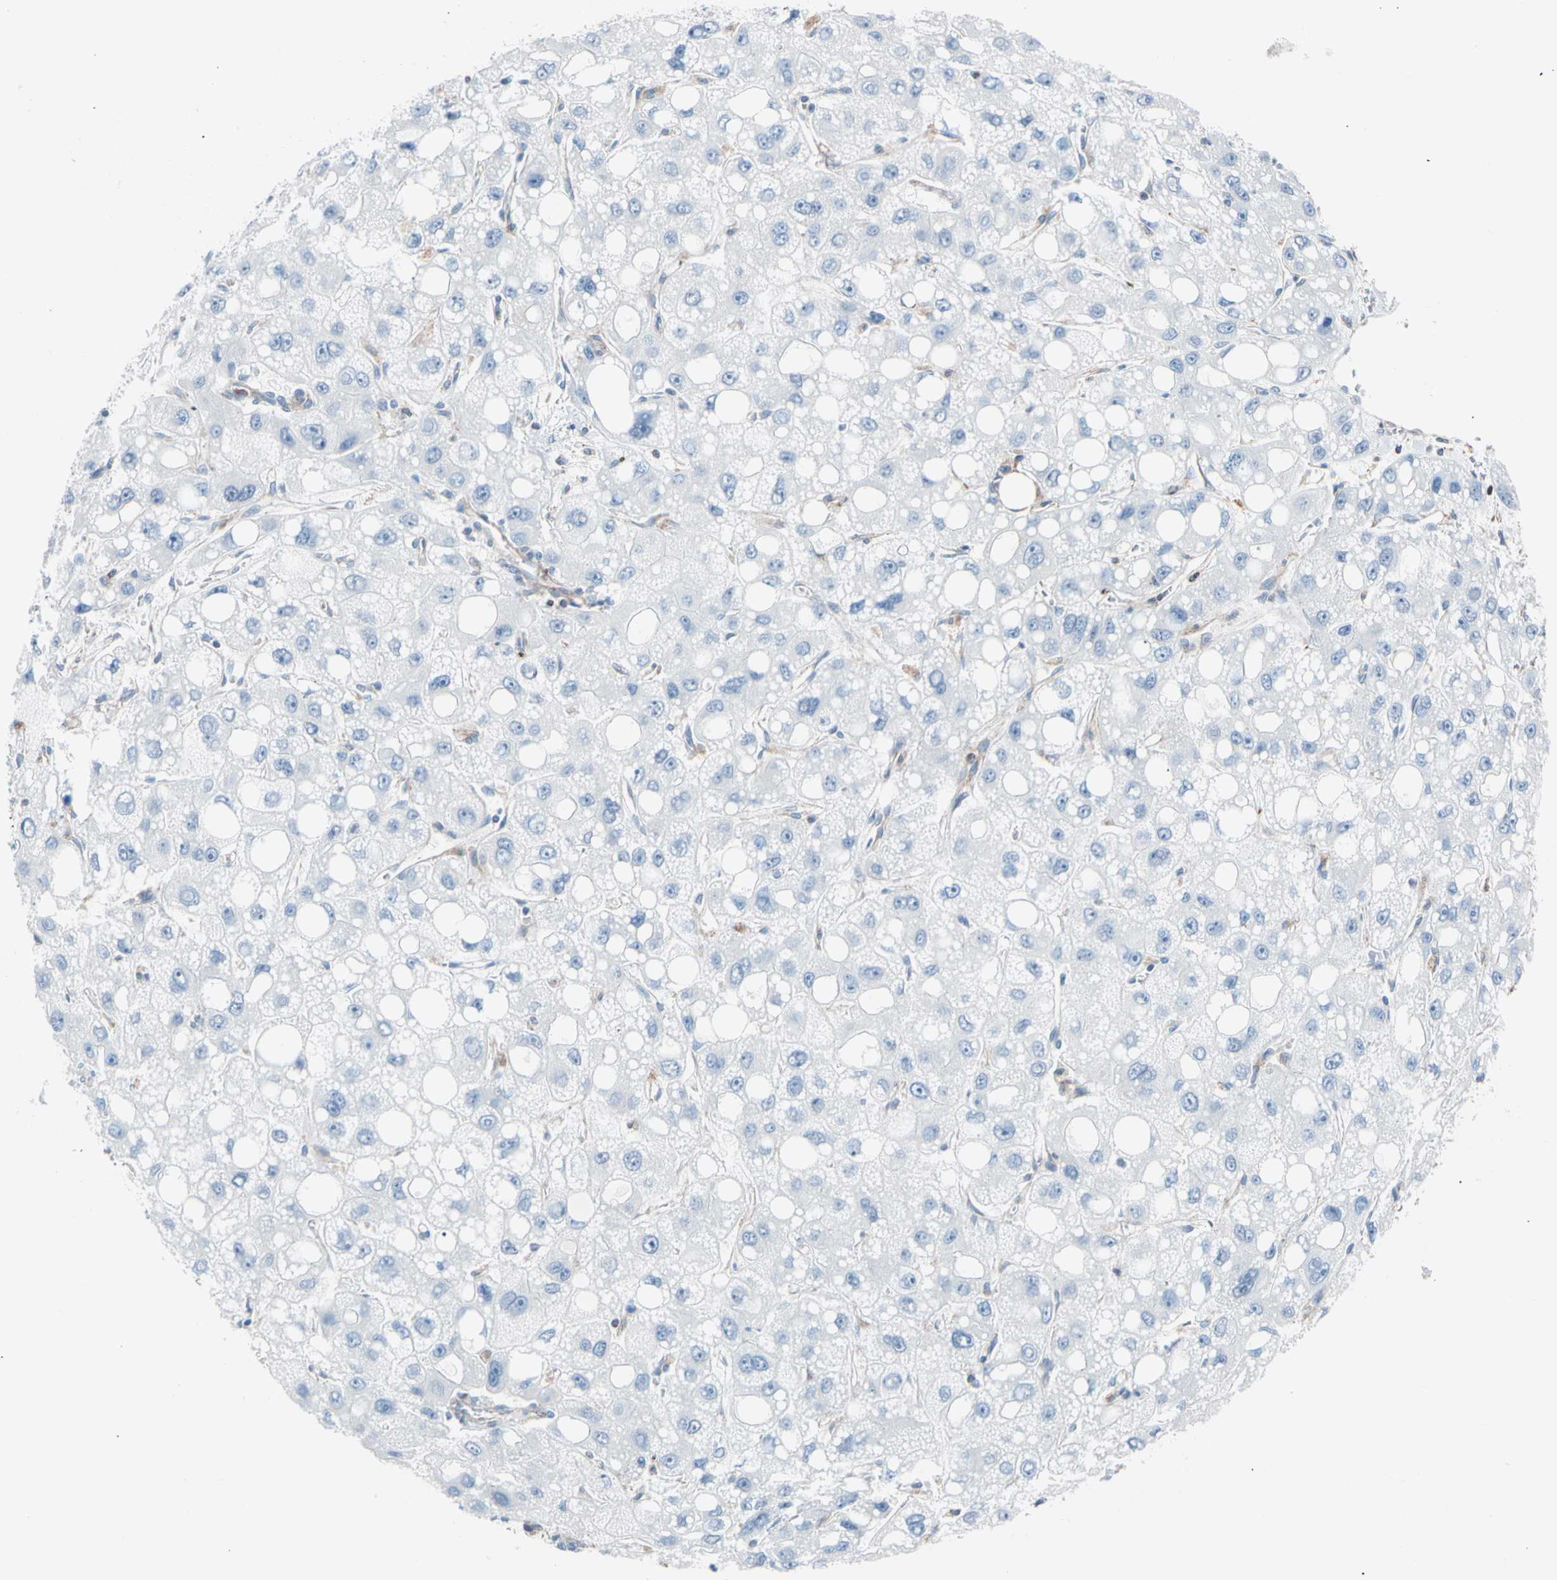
{"staining": {"intensity": "negative", "quantity": "none", "location": "none"}, "tissue": "liver cancer", "cell_type": "Tumor cells", "image_type": "cancer", "snomed": [{"axis": "morphology", "description": "Carcinoma, Hepatocellular, NOS"}, {"axis": "topography", "description": "Liver"}], "caption": "A high-resolution image shows immunohistochemistry staining of liver cancer (hepatocellular carcinoma), which exhibits no significant staining in tumor cells.", "gene": "HK1", "patient": {"sex": "male", "age": 55}}